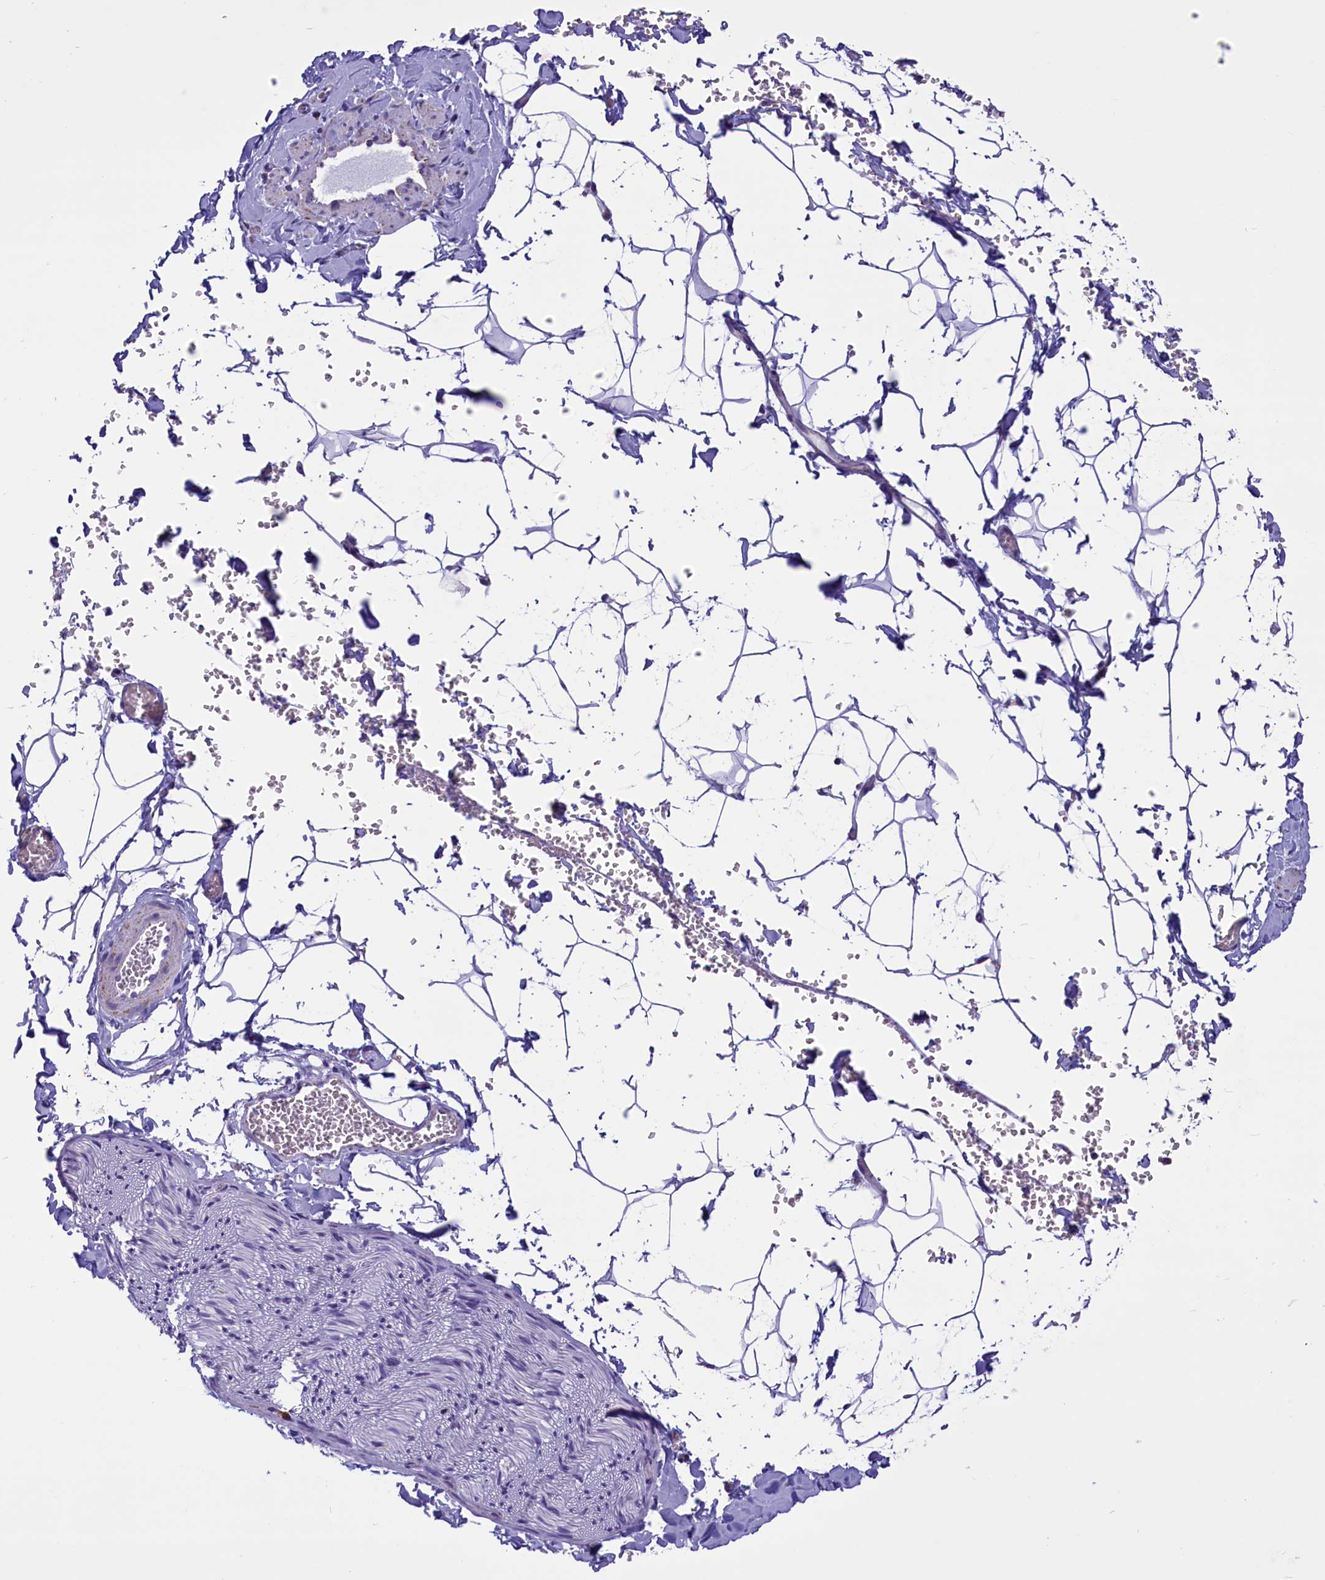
{"staining": {"intensity": "negative", "quantity": "none", "location": "none"}, "tissue": "adipose tissue", "cell_type": "Adipocytes", "image_type": "normal", "snomed": [{"axis": "morphology", "description": "Normal tissue, NOS"}, {"axis": "topography", "description": "Gallbladder"}, {"axis": "topography", "description": "Peripheral nerve tissue"}], "caption": "The micrograph shows no significant expression in adipocytes of adipose tissue.", "gene": "ICA1L", "patient": {"sex": "male", "age": 38}}